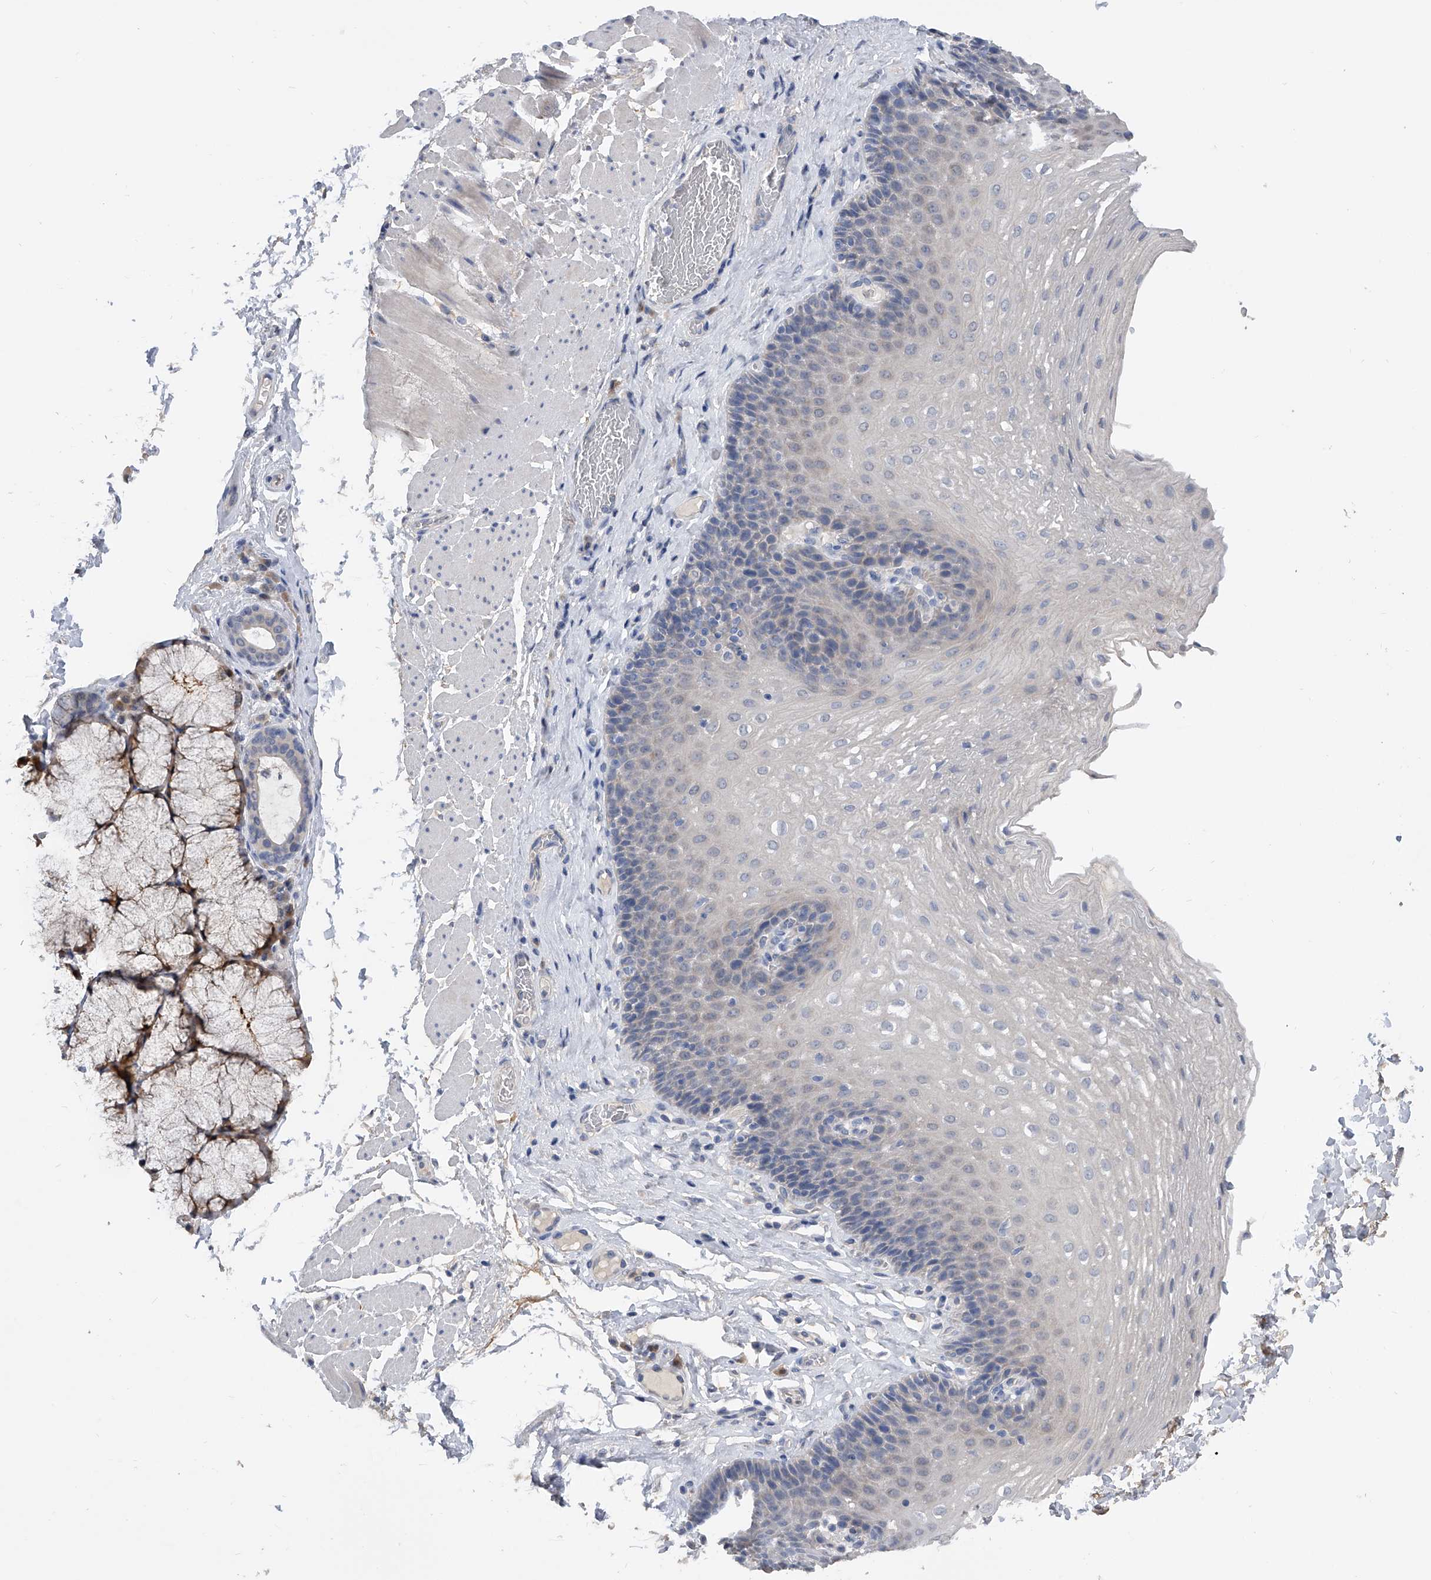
{"staining": {"intensity": "negative", "quantity": "none", "location": "none"}, "tissue": "esophagus", "cell_type": "Squamous epithelial cells", "image_type": "normal", "snomed": [{"axis": "morphology", "description": "Normal tissue, NOS"}, {"axis": "topography", "description": "Esophagus"}], "caption": "This is an immunohistochemistry (IHC) micrograph of unremarkable esophagus. There is no staining in squamous epithelial cells.", "gene": "PGM3", "patient": {"sex": "female", "age": 66}}